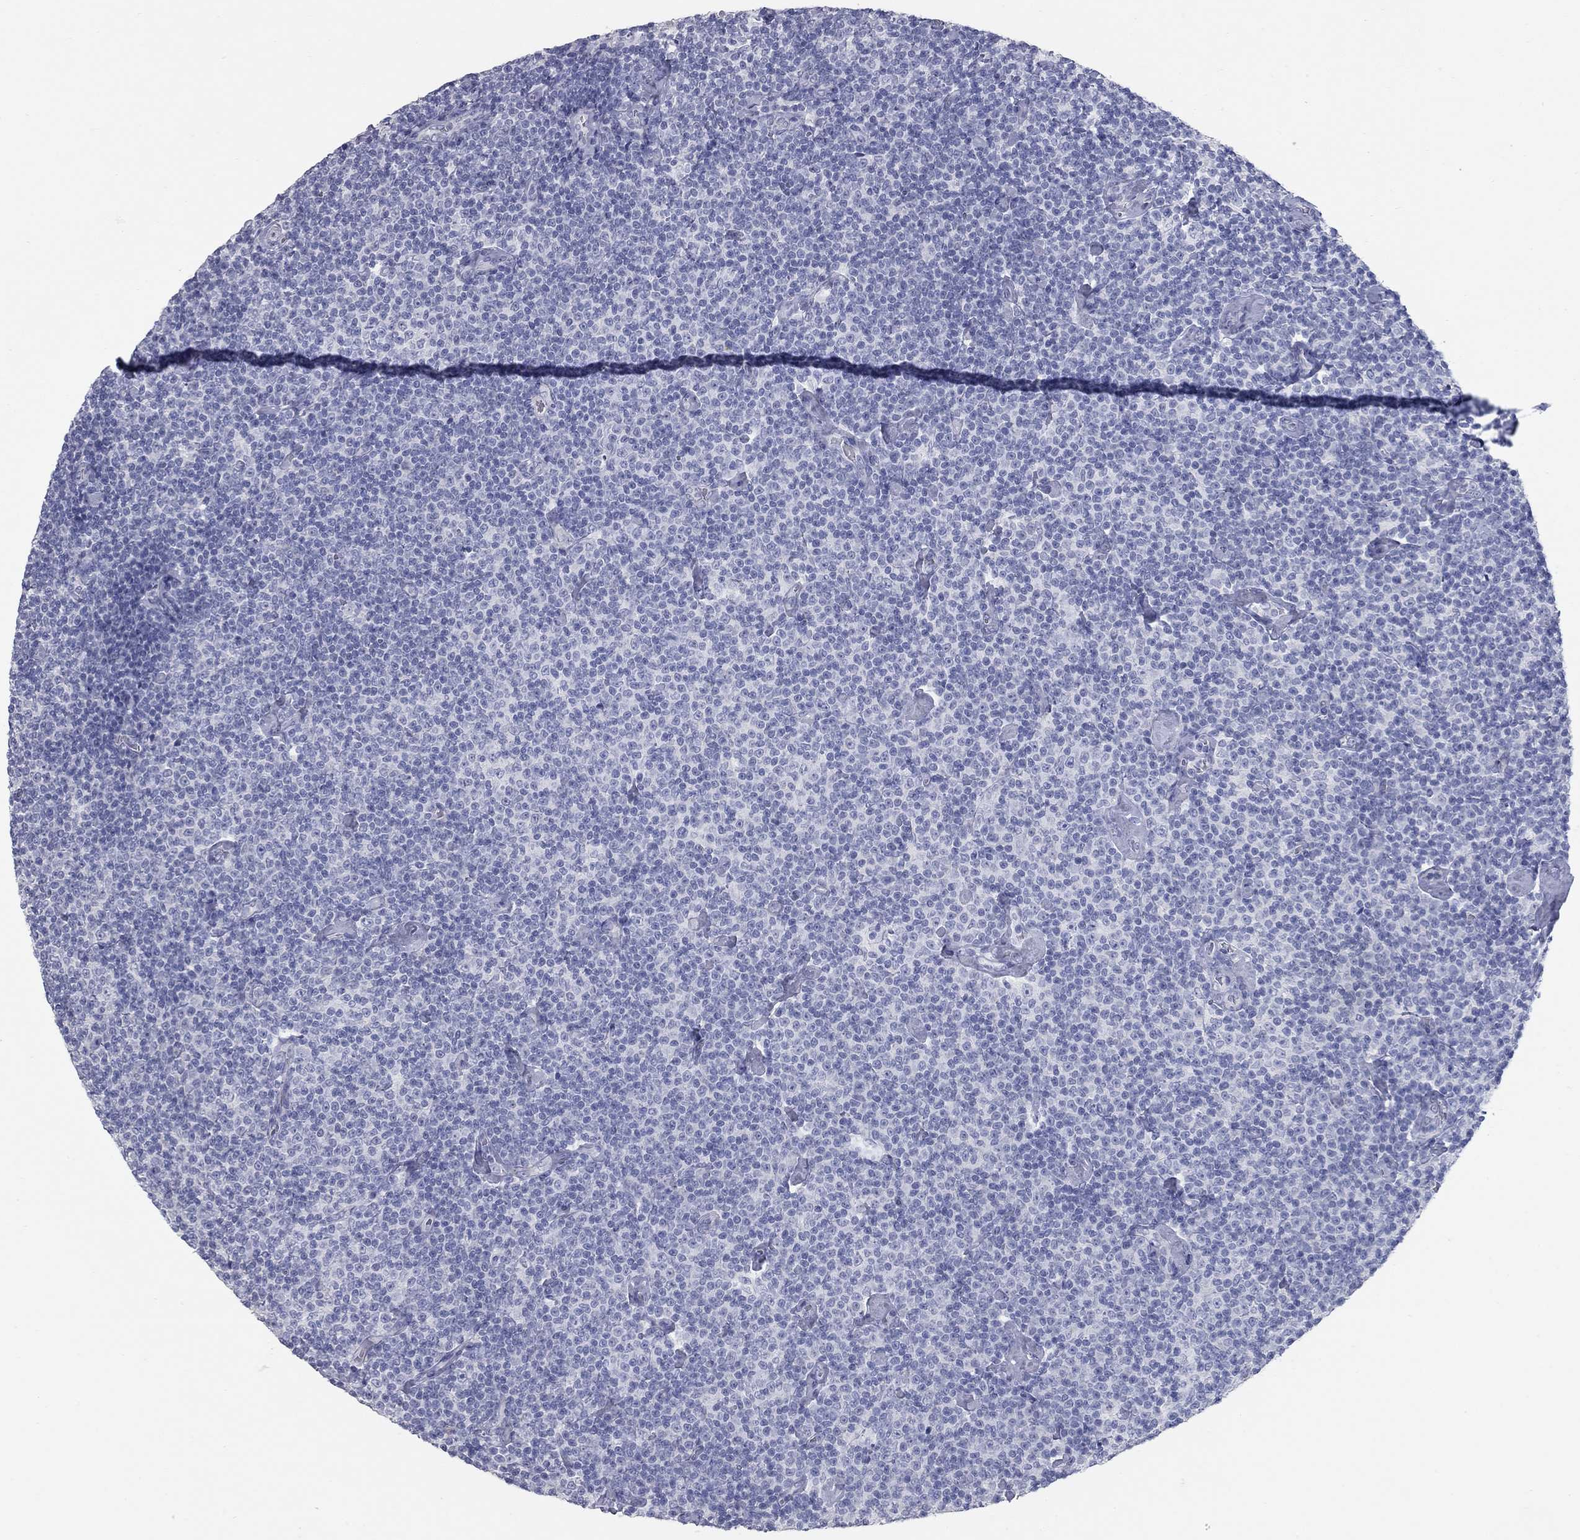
{"staining": {"intensity": "negative", "quantity": "none", "location": "none"}, "tissue": "lymphoma", "cell_type": "Tumor cells", "image_type": "cancer", "snomed": [{"axis": "morphology", "description": "Malignant lymphoma, non-Hodgkin's type, Low grade"}, {"axis": "topography", "description": "Lymph node"}], "caption": "IHC of human malignant lymphoma, non-Hodgkin's type (low-grade) displays no expression in tumor cells. (Immunohistochemistry (ihc), brightfield microscopy, high magnification).", "gene": "TAC1", "patient": {"sex": "male", "age": 81}}